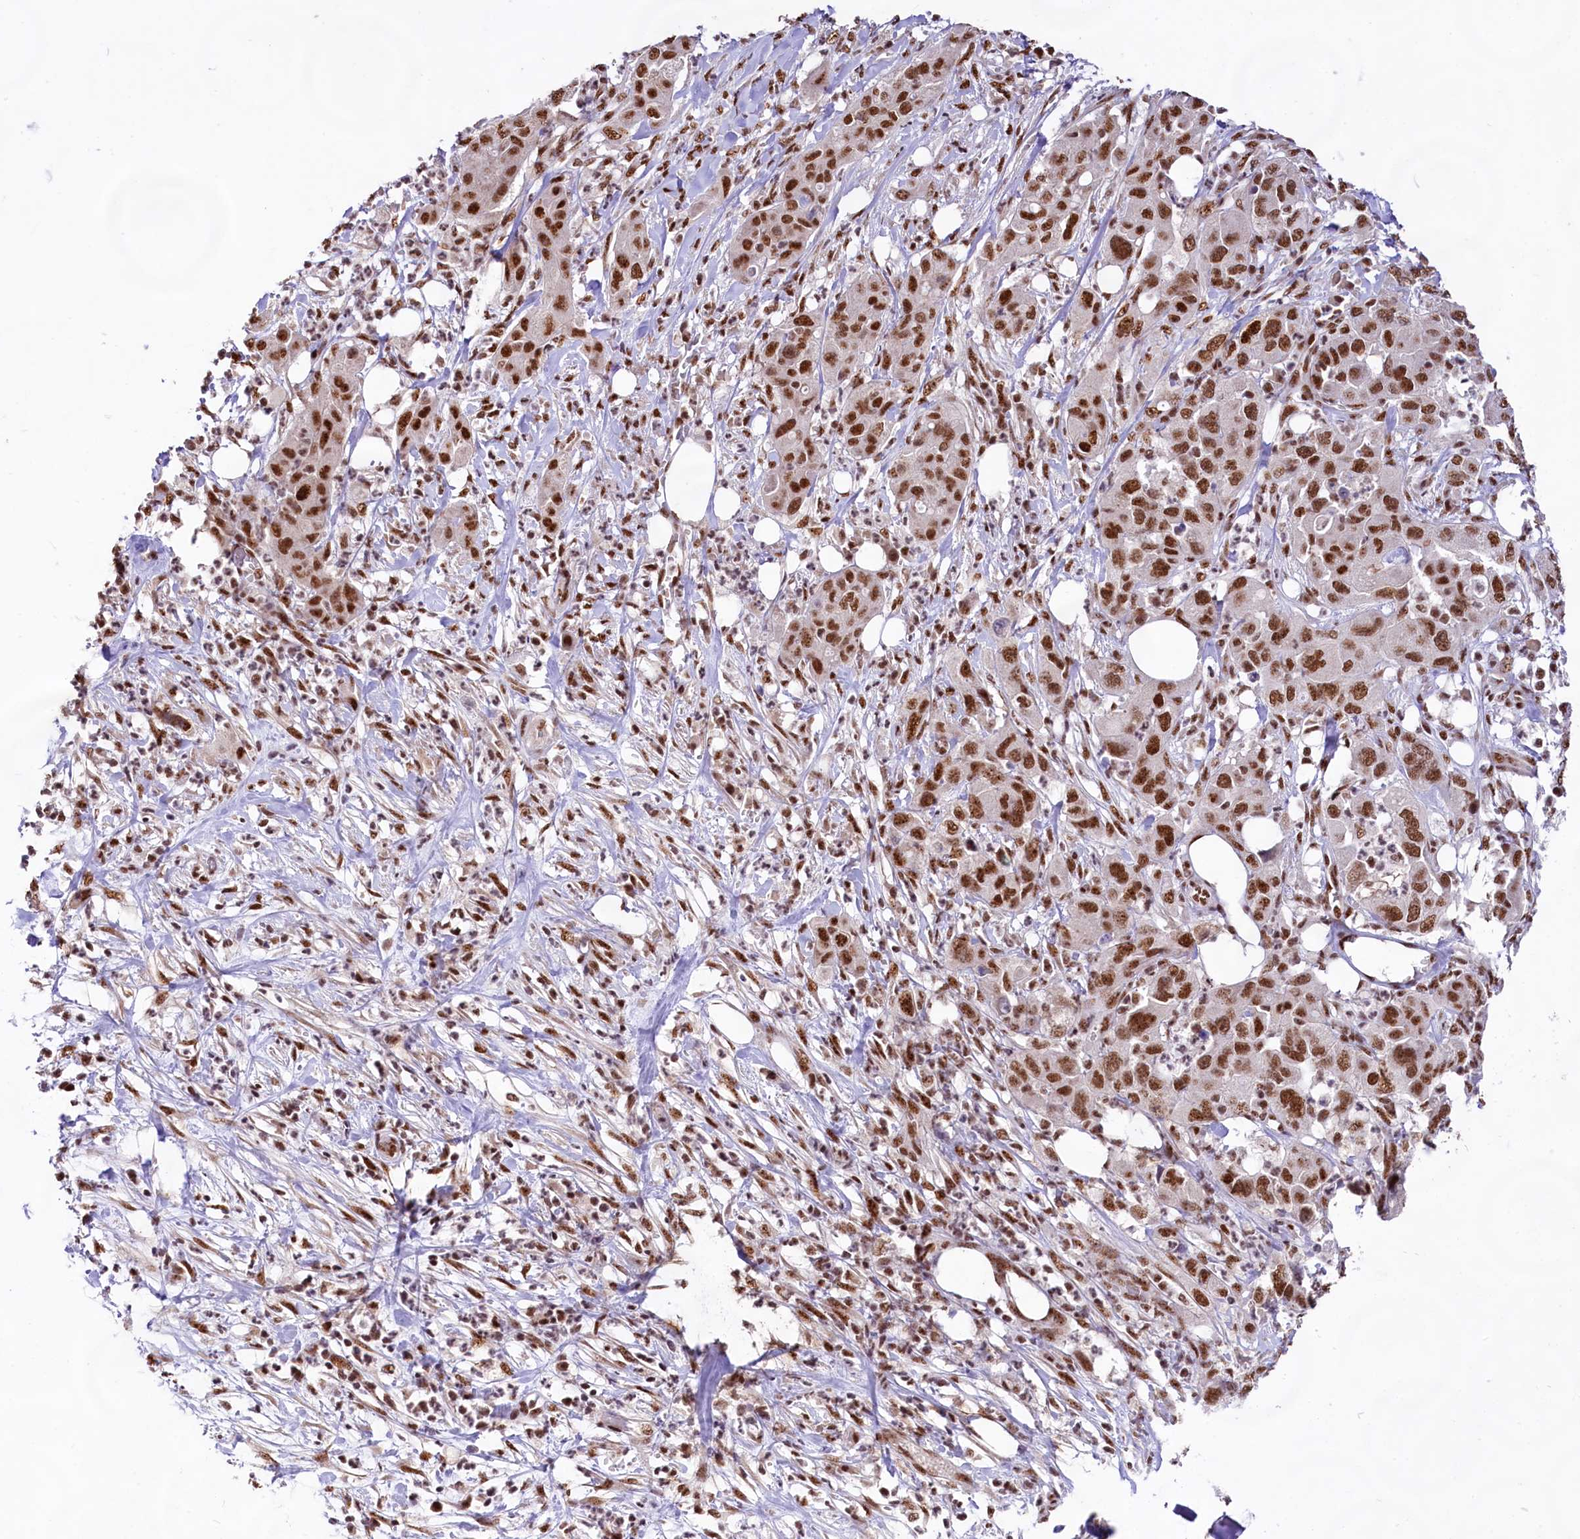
{"staining": {"intensity": "strong", "quantity": ">75%", "location": "nuclear"}, "tissue": "pancreatic cancer", "cell_type": "Tumor cells", "image_type": "cancer", "snomed": [{"axis": "morphology", "description": "Adenocarcinoma, NOS"}, {"axis": "topography", "description": "Pancreas"}], "caption": "High-power microscopy captured an immunohistochemistry micrograph of pancreatic adenocarcinoma, revealing strong nuclear positivity in about >75% of tumor cells. Nuclei are stained in blue.", "gene": "HIRA", "patient": {"sex": "female", "age": 78}}